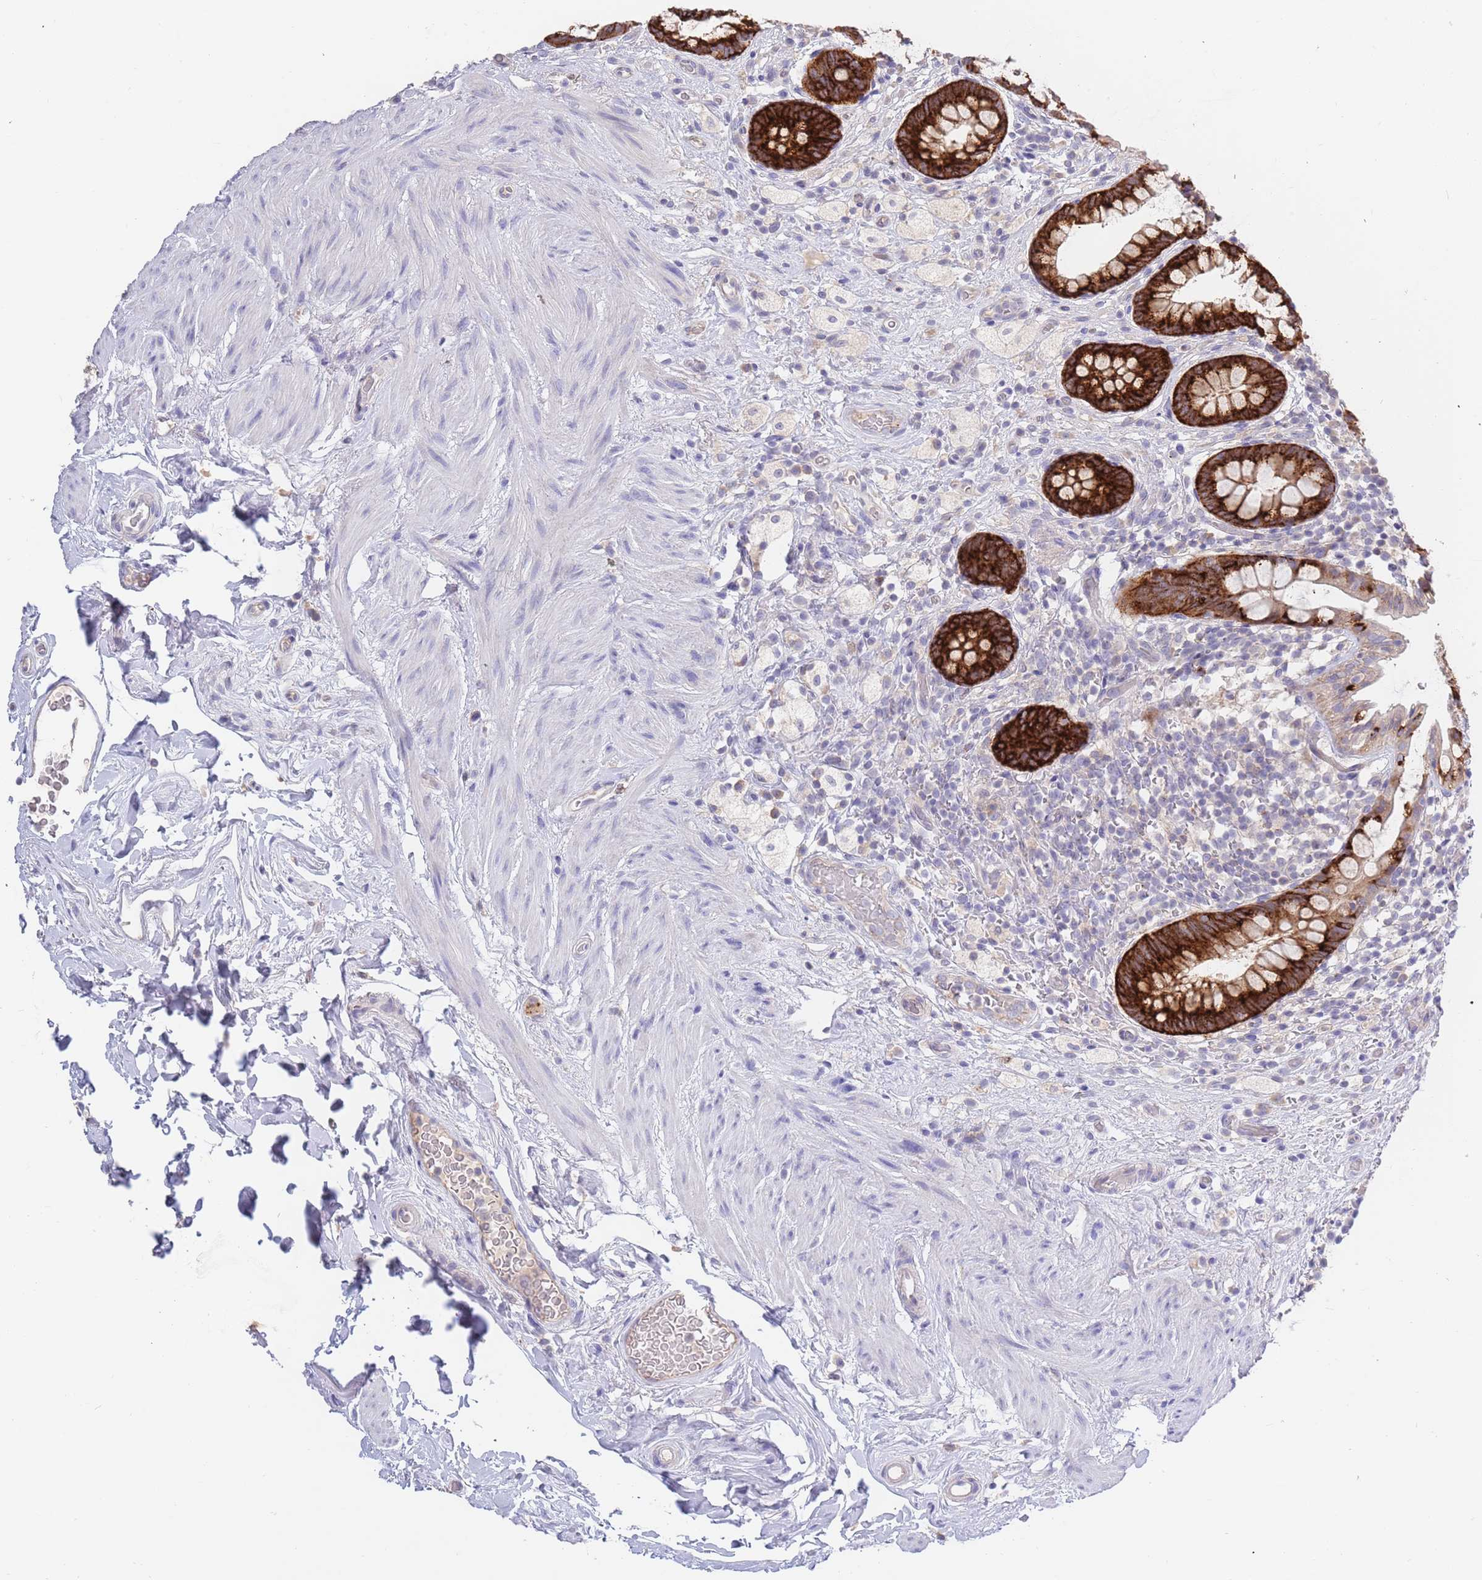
{"staining": {"intensity": "strong", "quantity": "25%-75%", "location": "cytoplasmic/membranous"}, "tissue": "rectum", "cell_type": "Glandular cells", "image_type": "normal", "snomed": [{"axis": "morphology", "description": "Normal tissue, NOS"}, {"axis": "topography", "description": "Rectum"}, {"axis": "topography", "description": "Peripheral nerve tissue"}], "caption": "Brown immunohistochemical staining in unremarkable rectum shows strong cytoplasmic/membranous positivity in approximately 25%-75% of glandular cells.", "gene": "BORCS5", "patient": {"sex": "female", "age": 69}}